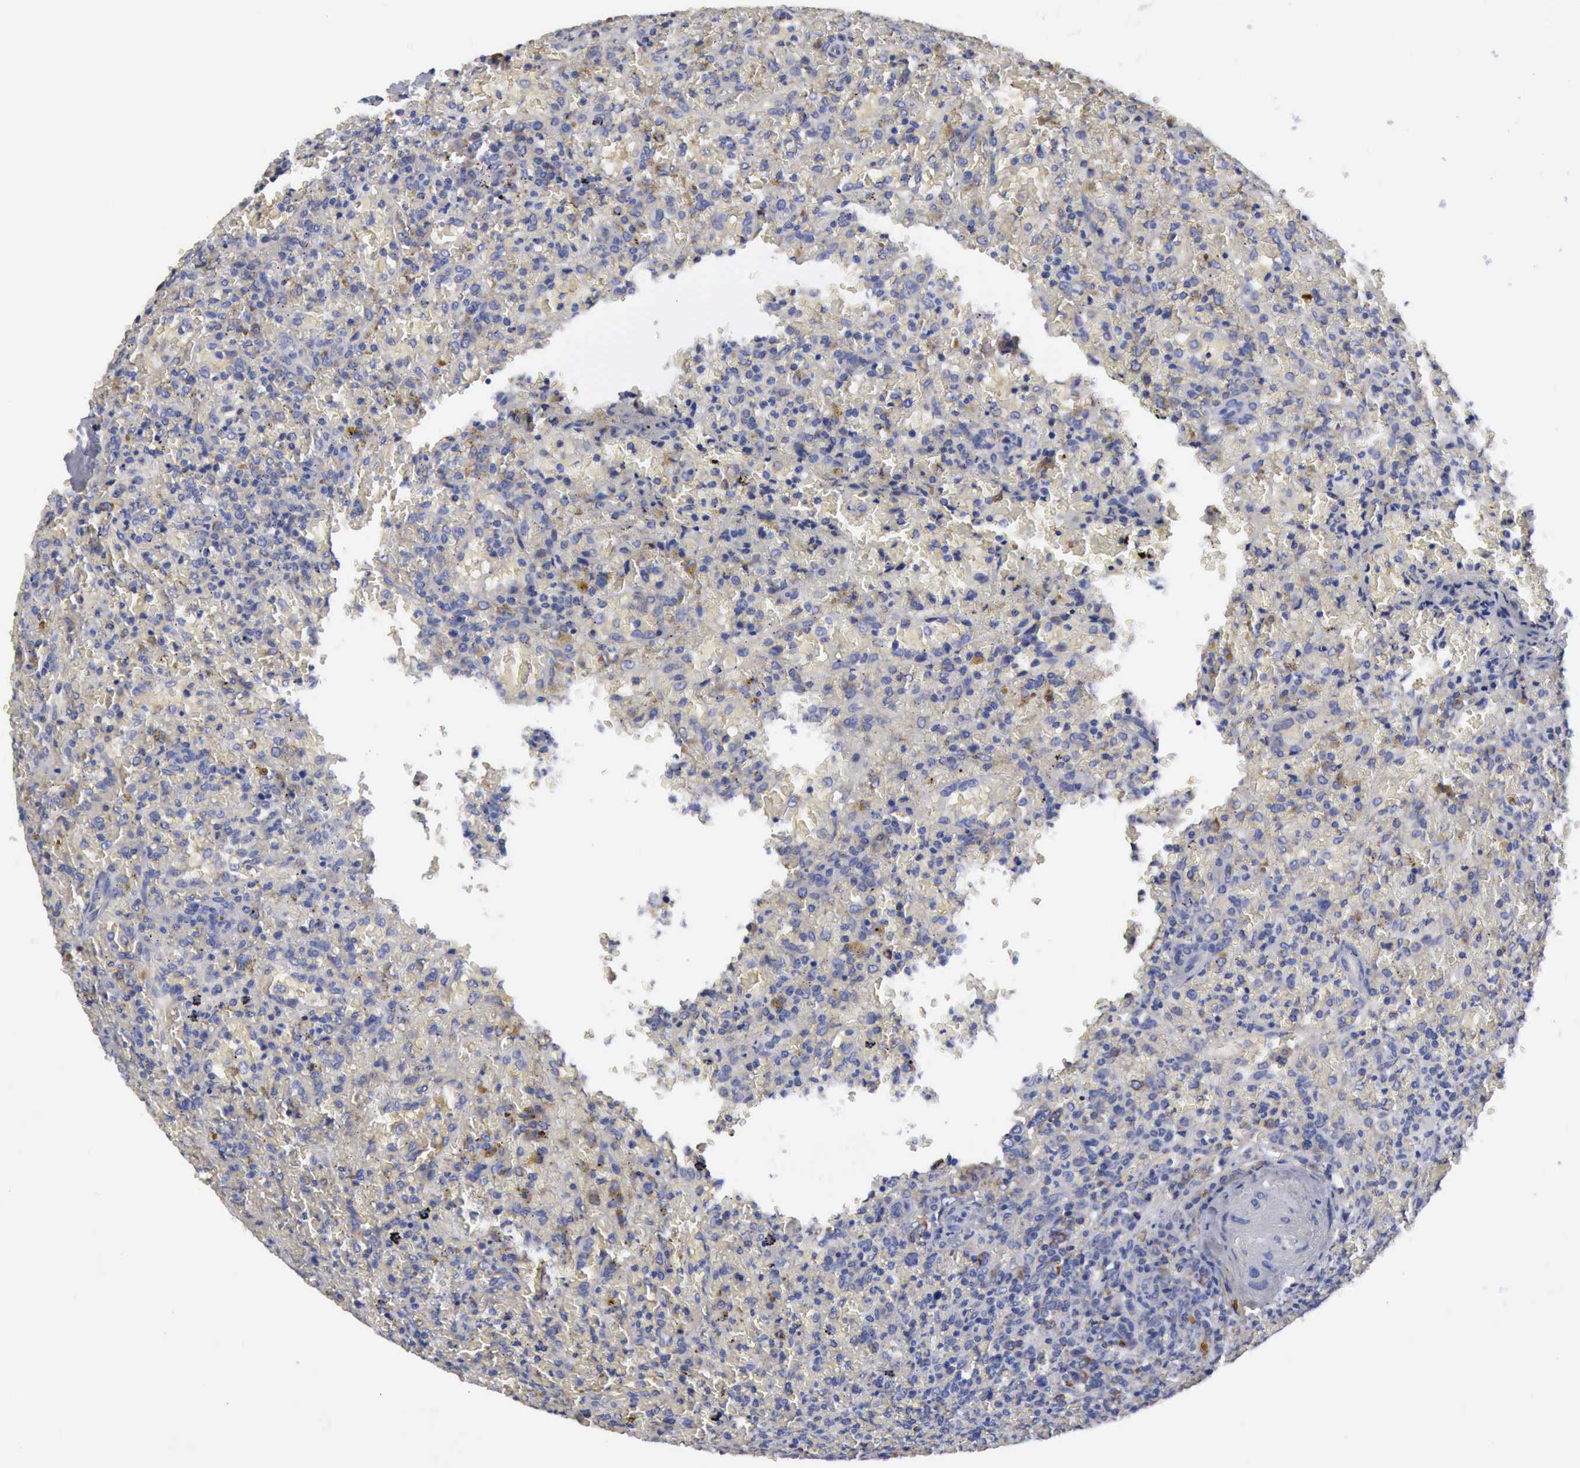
{"staining": {"intensity": "negative", "quantity": "none", "location": "none"}, "tissue": "lymphoma", "cell_type": "Tumor cells", "image_type": "cancer", "snomed": [{"axis": "morphology", "description": "Malignant lymphoma, non-Hodgkin's type, High grade"}, {"axis": "topography", "description": "Spleen"}, {"axis": "topography", "description": "Lymph node"}], "caption": "Immunohistochemical staining of human malignant lymphoma, non-Hodgkin's type (high-grade) shows no significant expression in tumor cells. (Brightfield microscopy of DAB (3,3'-diaminobenzidine) immunohistochemistry at high magnification).", "gene": "TXLNG", "patient": {"sex": "female", "age": 70}}